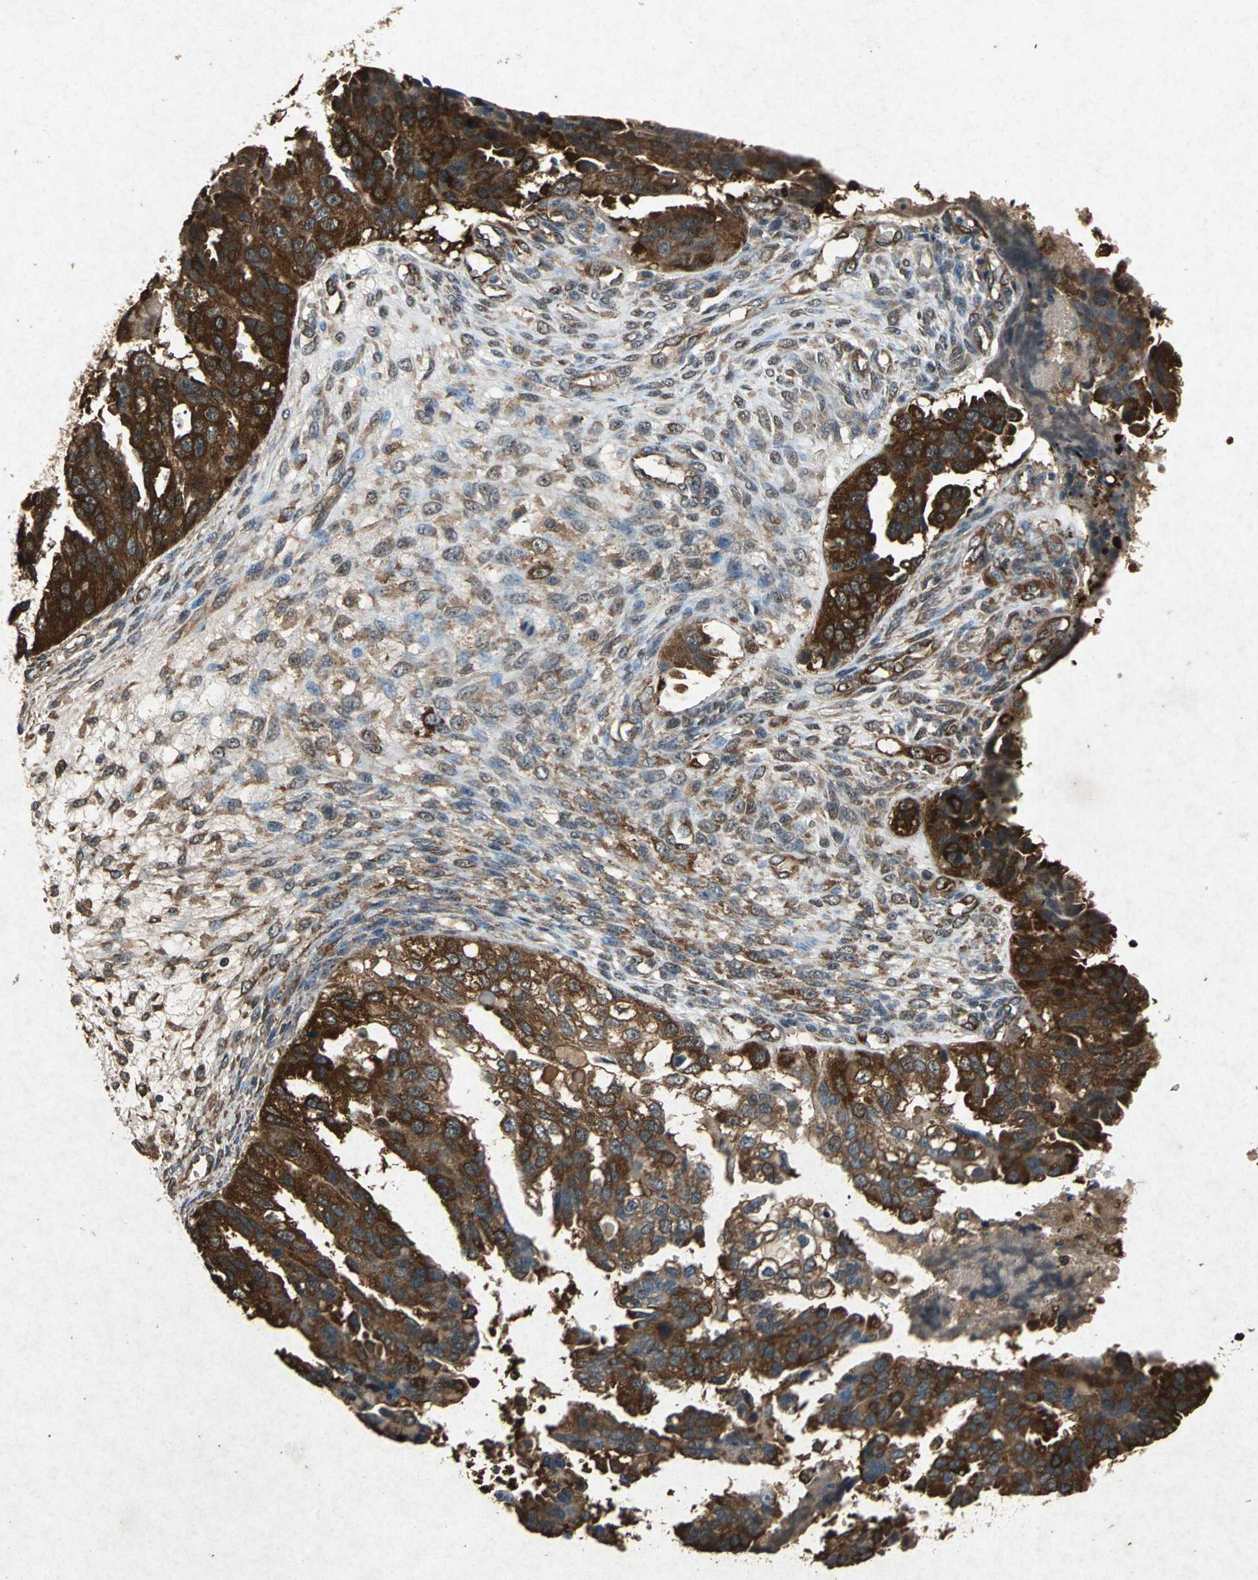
{"staining": {"intensity": "strong", "quantity": ">75%", "location": "cytoplasmic/membranous"}, "tissue": "ovarian cancer", "cell_type": "Tumor cells", "image_type": "cancer", "snomed": [{"axis": "morphology", "description": "Cystadenocarcinoma, serous, NOS"}, {"axis": "topography", "description": "Ovary"}], "caption": "Immunohistochemical staining of ovarian serous cystadenocarcinoma reveals strong cytoplasmic/membranous protein expression in approximately >75% of tumor cells.", "gene": "HSP90AB1", "patient": {"sex": "female", "age": 58}}